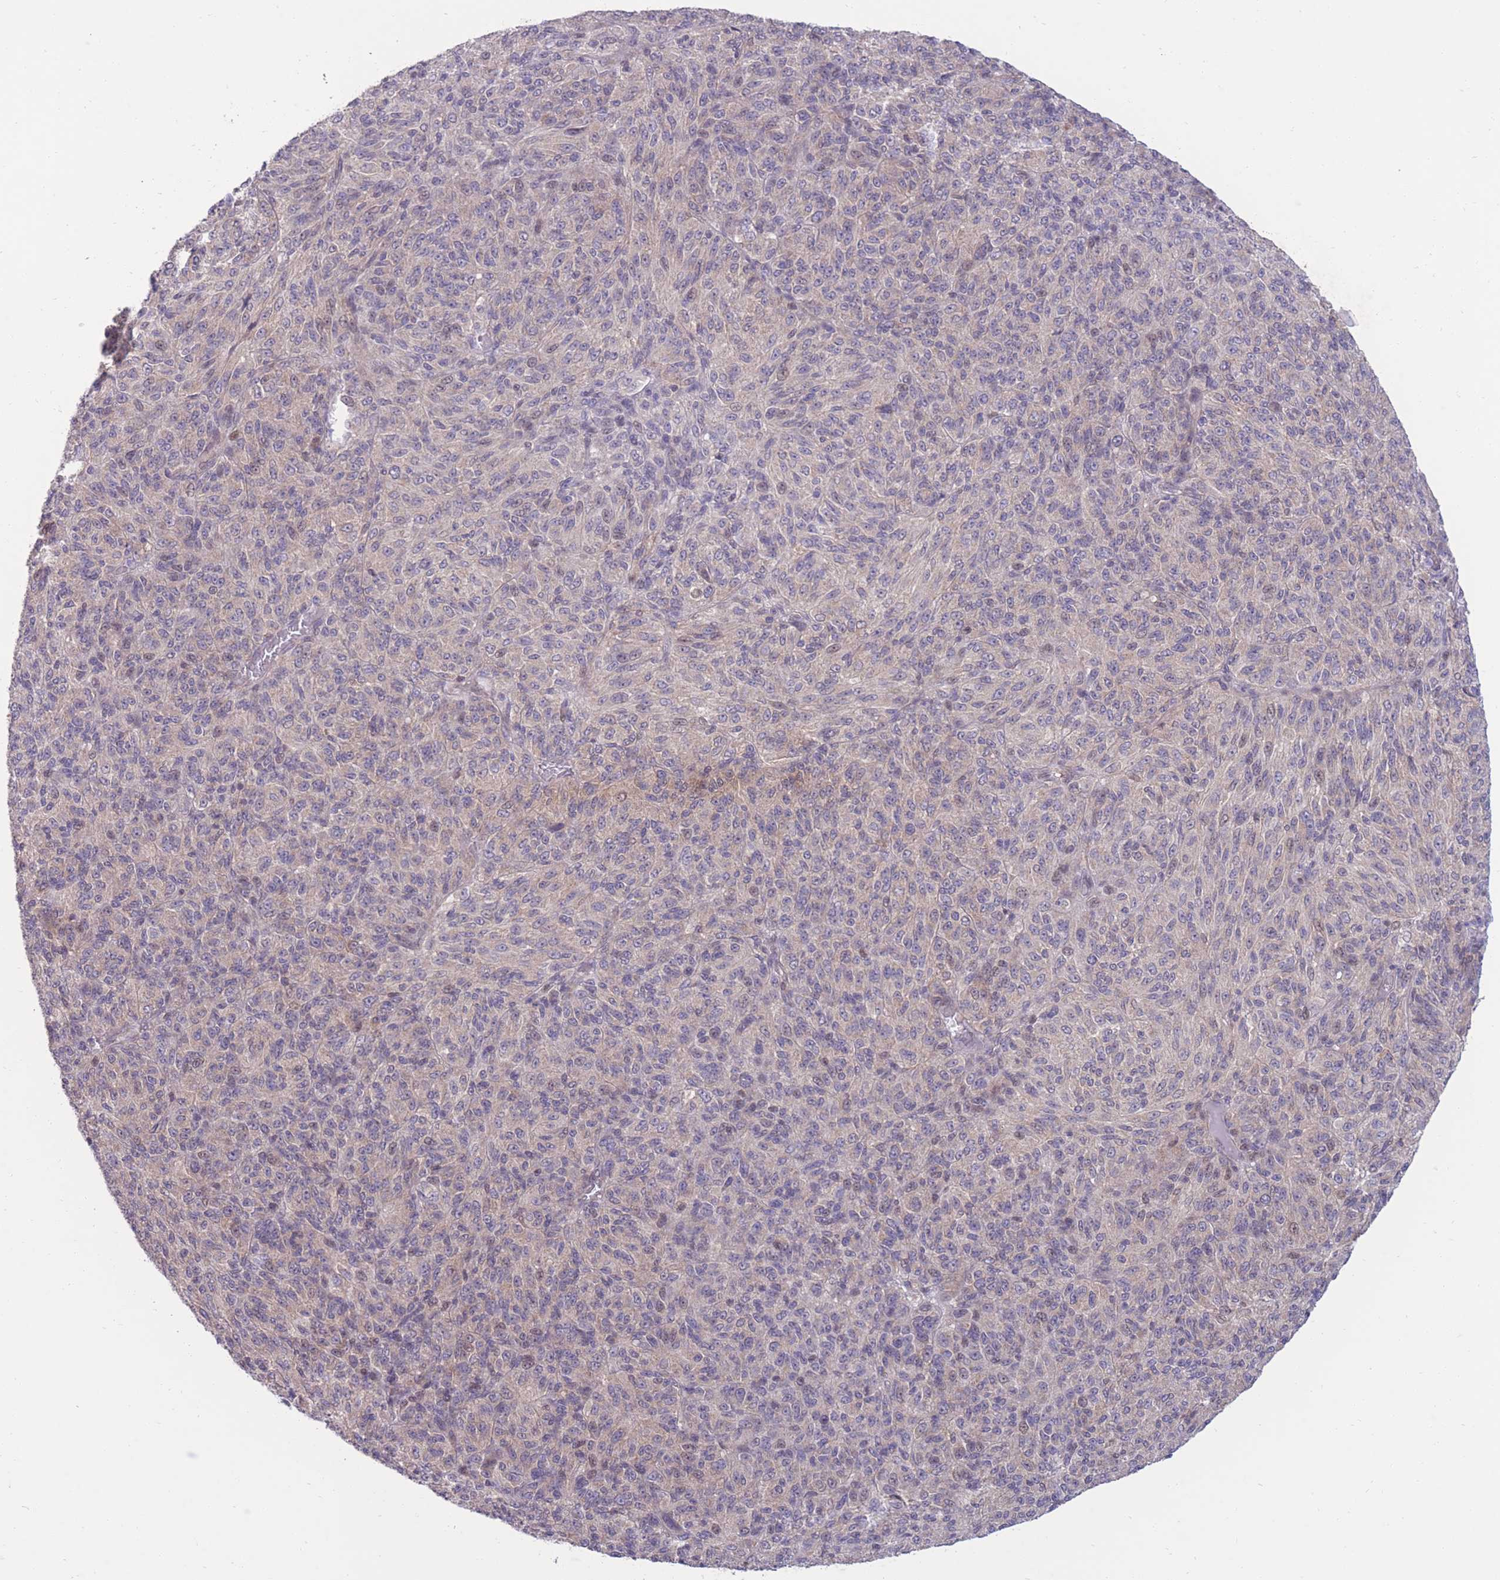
{"staining": {"intensity": "negative", "quantity": "none", "location": "none"}, "tissue": "melanoma", "cell_type": "Tumor cells", "image_type": "cancer", "snomed": [{"axis": "morphology", "description": "Malignant melanoma, Metastatic site"}, {"axis": "topography", "description": "Brain"}], "caption": "Melanoma stained for a protein using immunohistochemistry (IHC) demonstrates no expression tumor cells.", "gene": "RIC8A", "patient": {"sex": "female", "age": 56}}